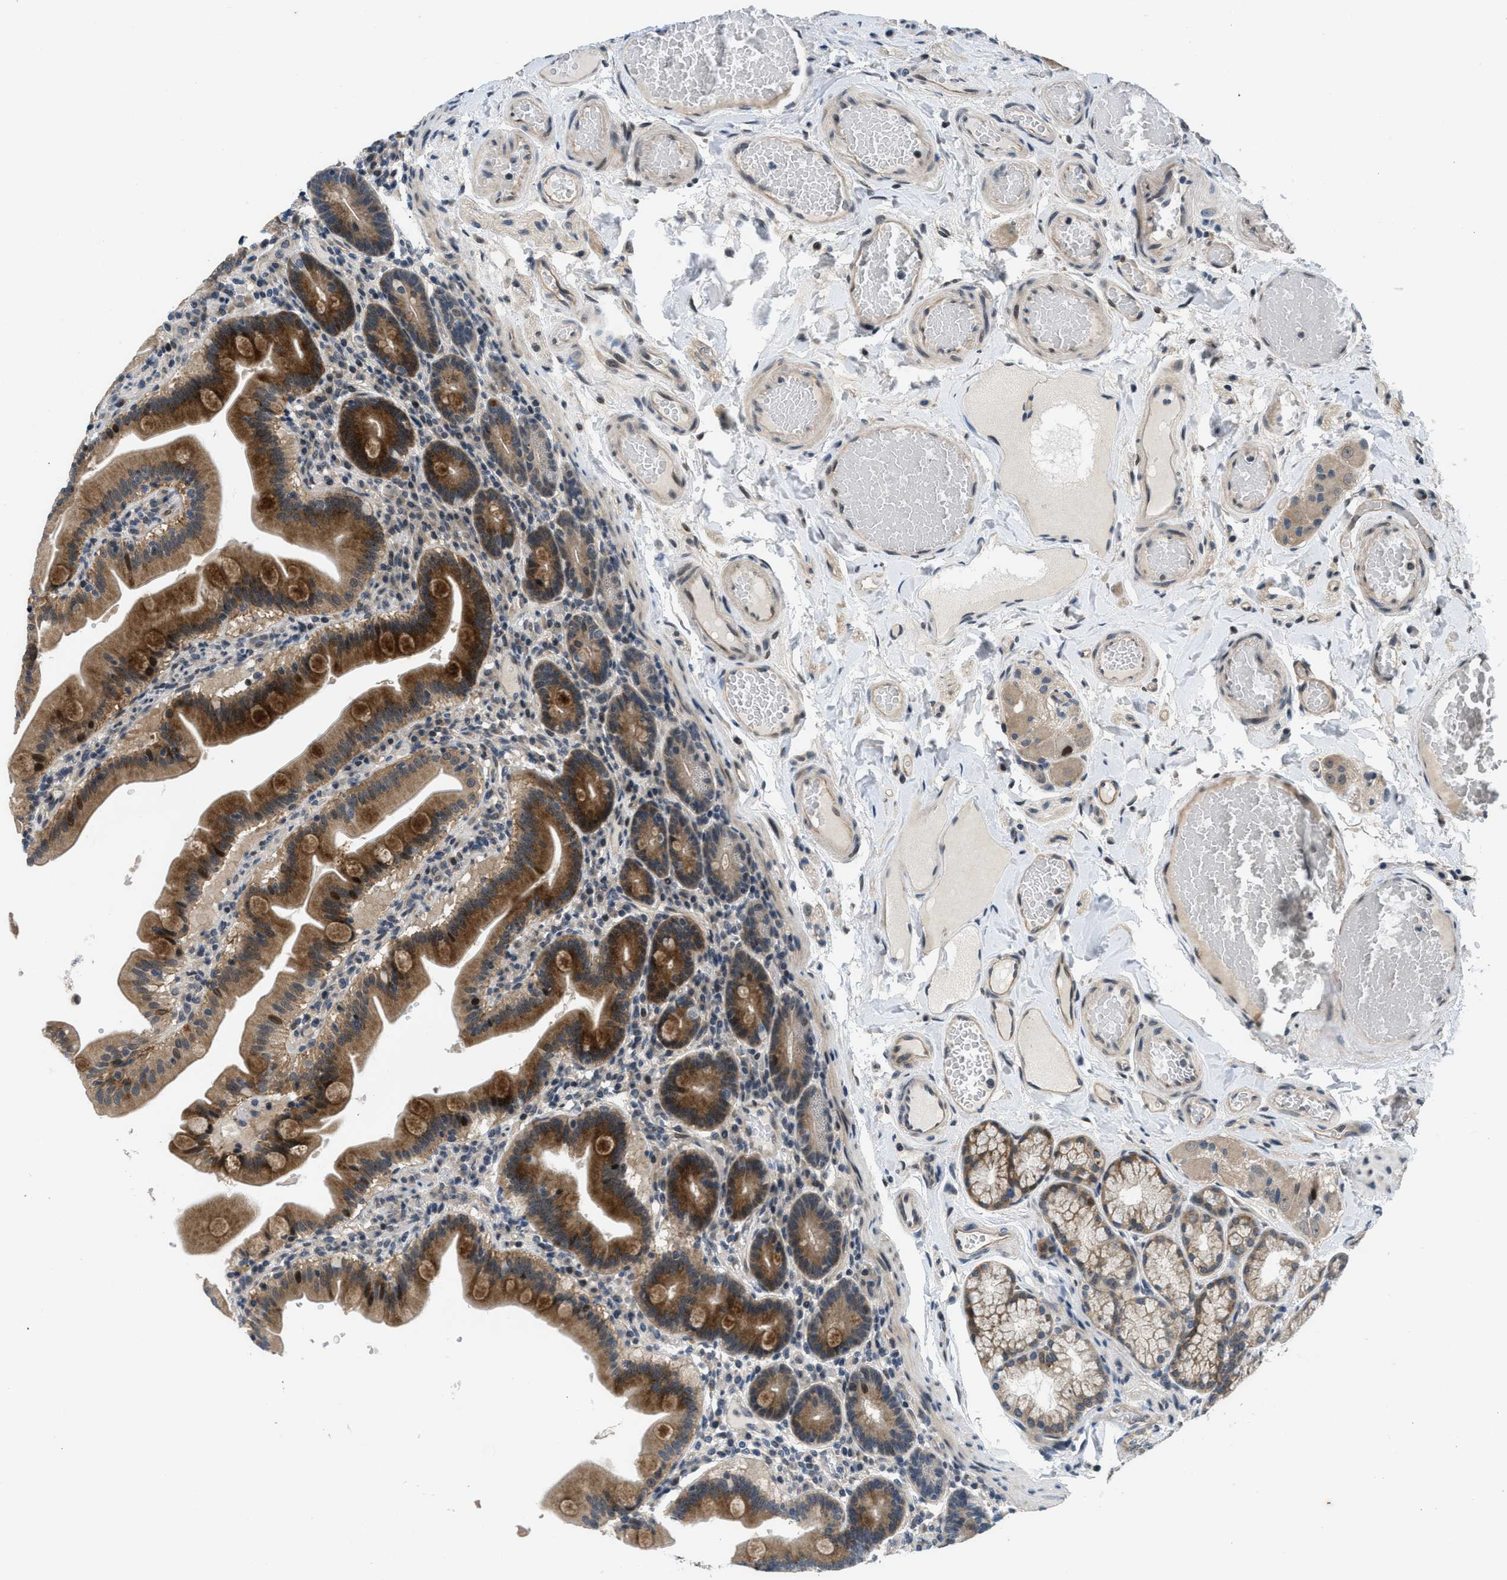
{"staining": {"intensity": "strong", "quantity": ">75%", "location": "cytoplasmic/membranous"}, "tissue": "duodenum", "cell_type": "Glandular cells", "image_type": "normal", "snomed": [{"axis": "morphology", "description": "Normal tissue, NOS"}, {"axis": "topography", "description": "Duodenum"}], "caption": "A brown stain highlights strong cytoplasmic/membranous staining of a protein in glandular cells of unremarkable human duodenum. The protein is shown in brown color, while the nuclei are stained blue.", "gene": "SETD5", "patient": {"sex": "male", "age": 54}}